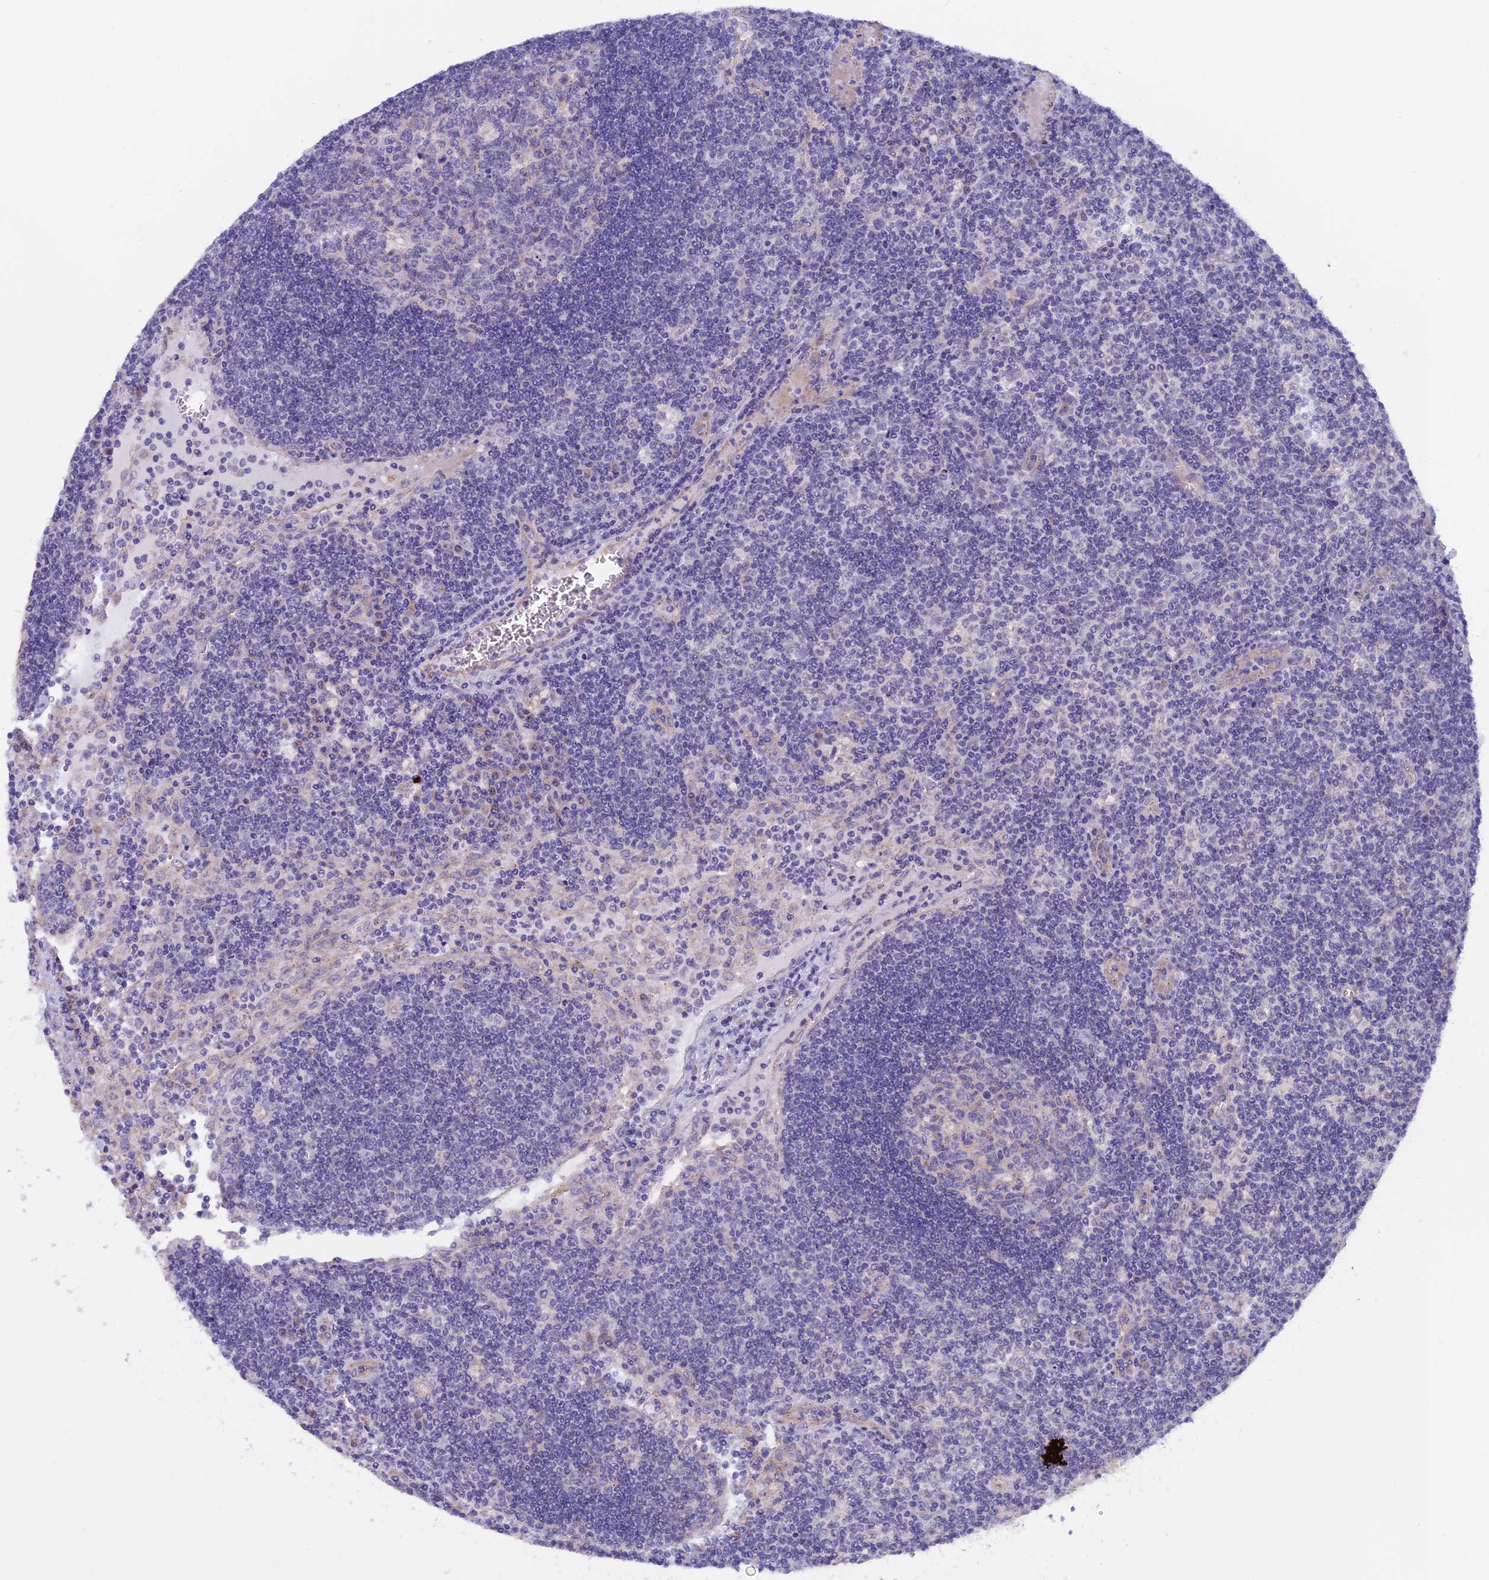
{"staining": {"intensity": "negative", "quantity": "none", "location": "none"}, "tissue": "lymph node", "cell_type": "Germinal center cells", "image_type": "normal", "snomed": [{"axis": "morphology", "description": "Normal tissue, NOS"}, {"axis": "topography", "description": "Lymph node"}], "caption": "An image of lymph node stained for a protein reveals no brown staining in germinal center cells.", "gene": "ETFDH", "patient": {"sex": "male", "age": 58}}